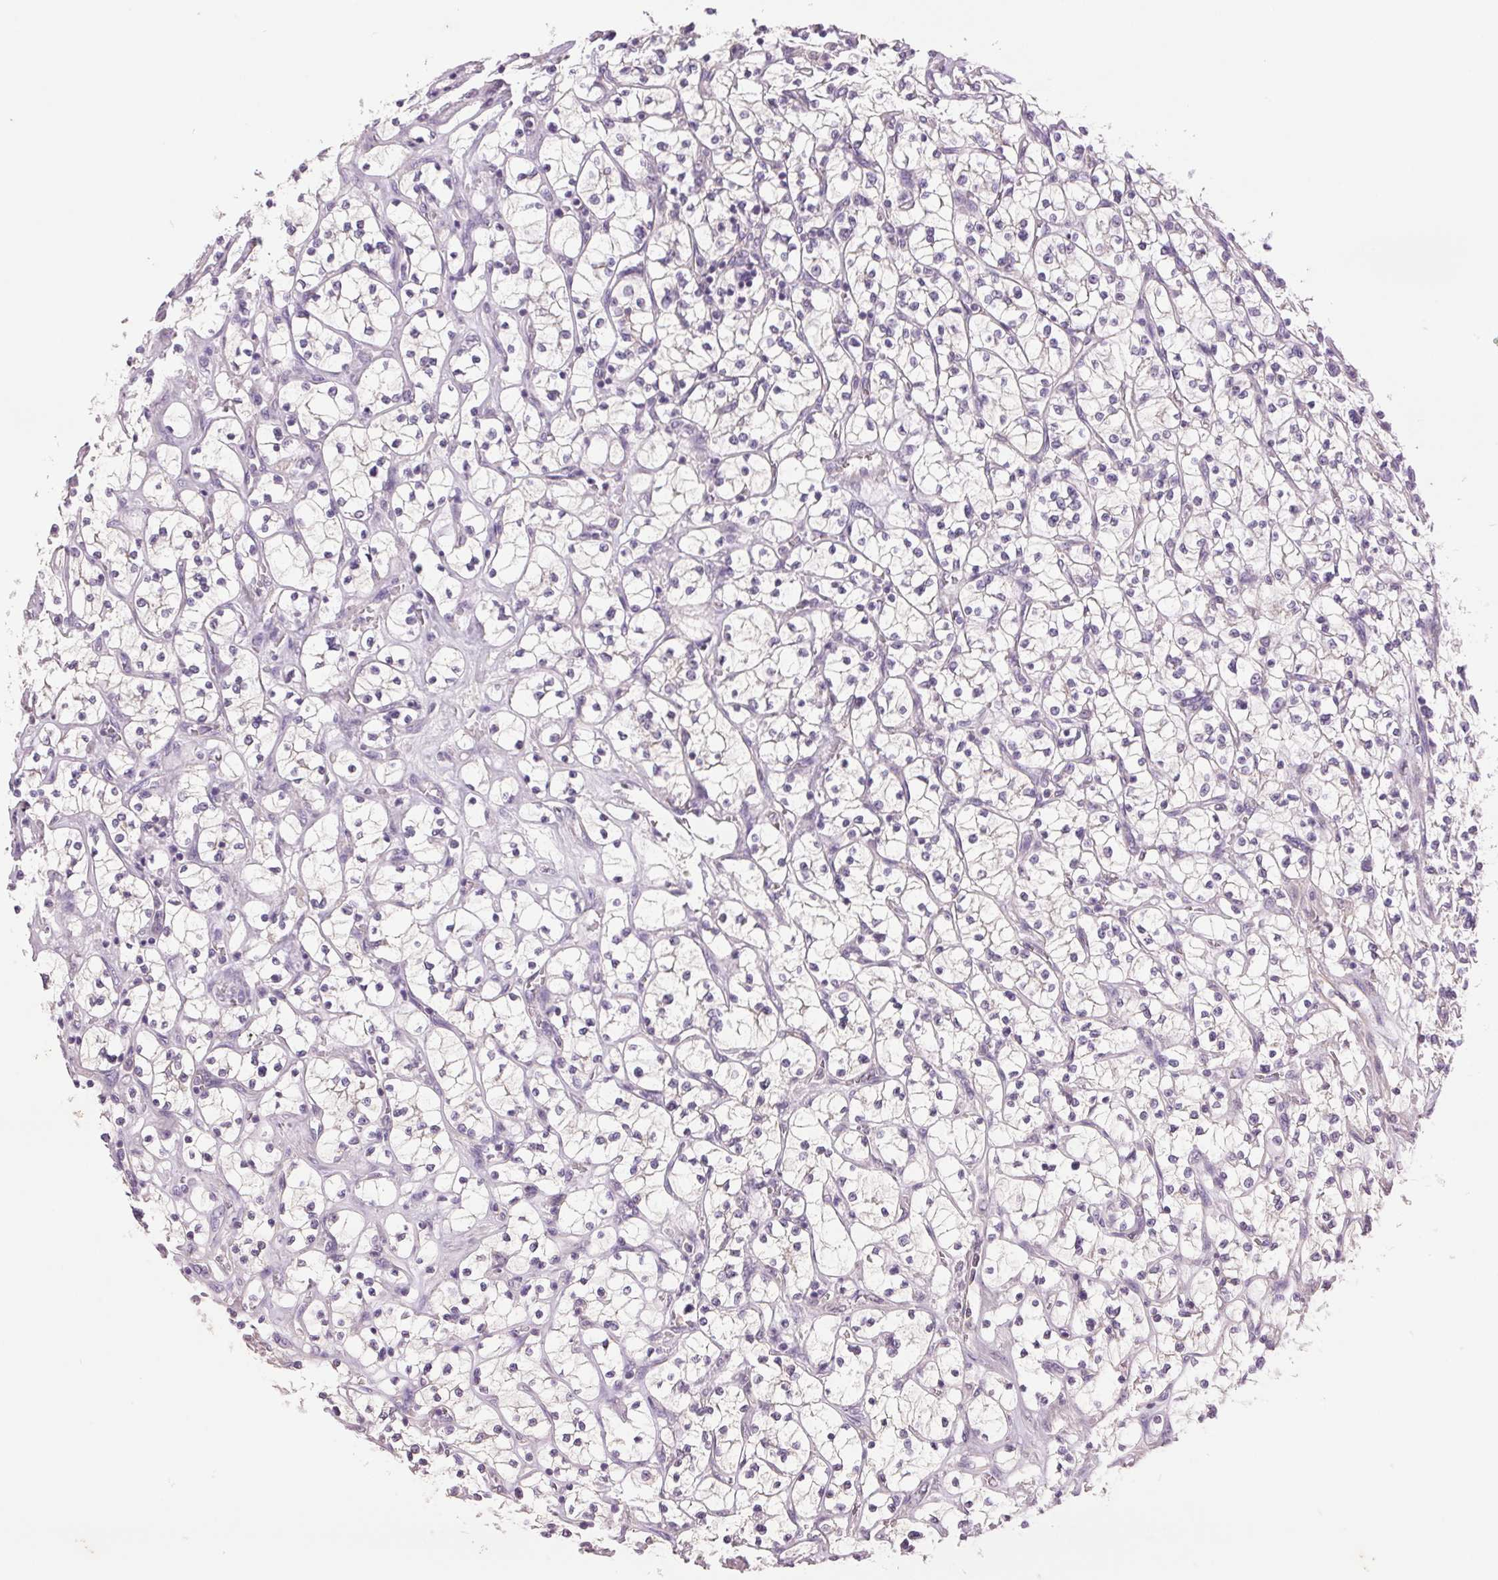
{"staining": {"intensity": "negative", "quantity": "none", "location": "none"}, "tissue": "renal cancer", "cell_type": "Tumor cells", "image_type": "cancer", "snomed": [{"axis": "morphology", "description": "Adenocarcinoma, NOS"}, {"axis": "topography", "description": "Kidney"}], "caption": "Immunohistochemistry image of human renal cancer stained for a protein (brown), which reveals no expression in tumor cells.", "gene": "FXYD4", "patient": {"sex": "female", "age": 64}}